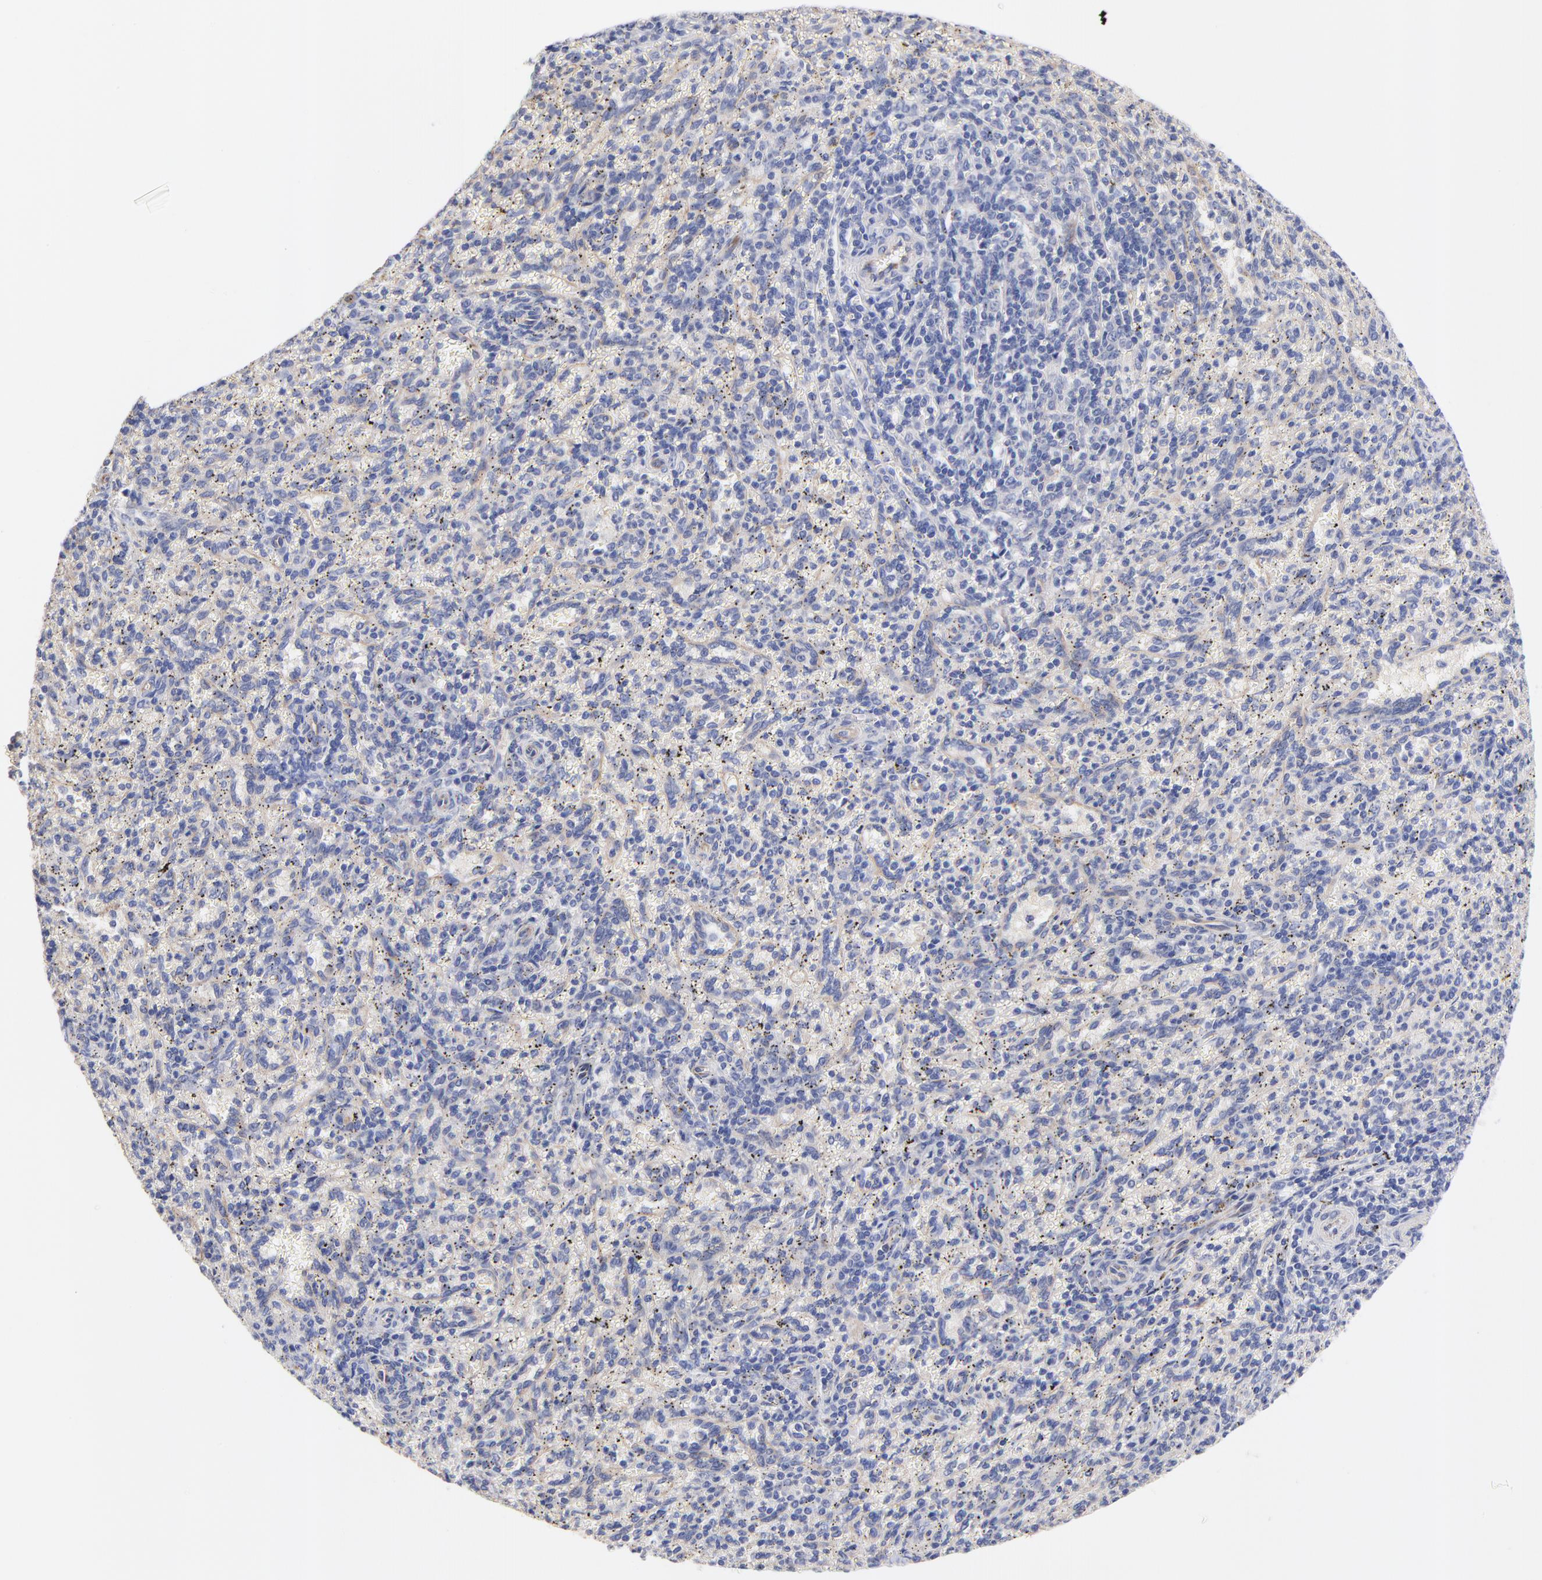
{"staining": {"intensity": "negative", "quantity": "none", "location": "none"}, "tissue": "spleen", "cell_type": "Cells in red pulp", "image_type": "normal", "snomed": [{"axis": "morphology", "description": "Normal tissue, NOS"}, {"axis": "topography", "description": "Spleen"}], "caption": "IHC histopathology image of normal human spleen stained for a protein (brown), which shows no staining in cells in red pulp.", "gene": "HS3ST1", "patient": {"sex": "female", "age": 10}}